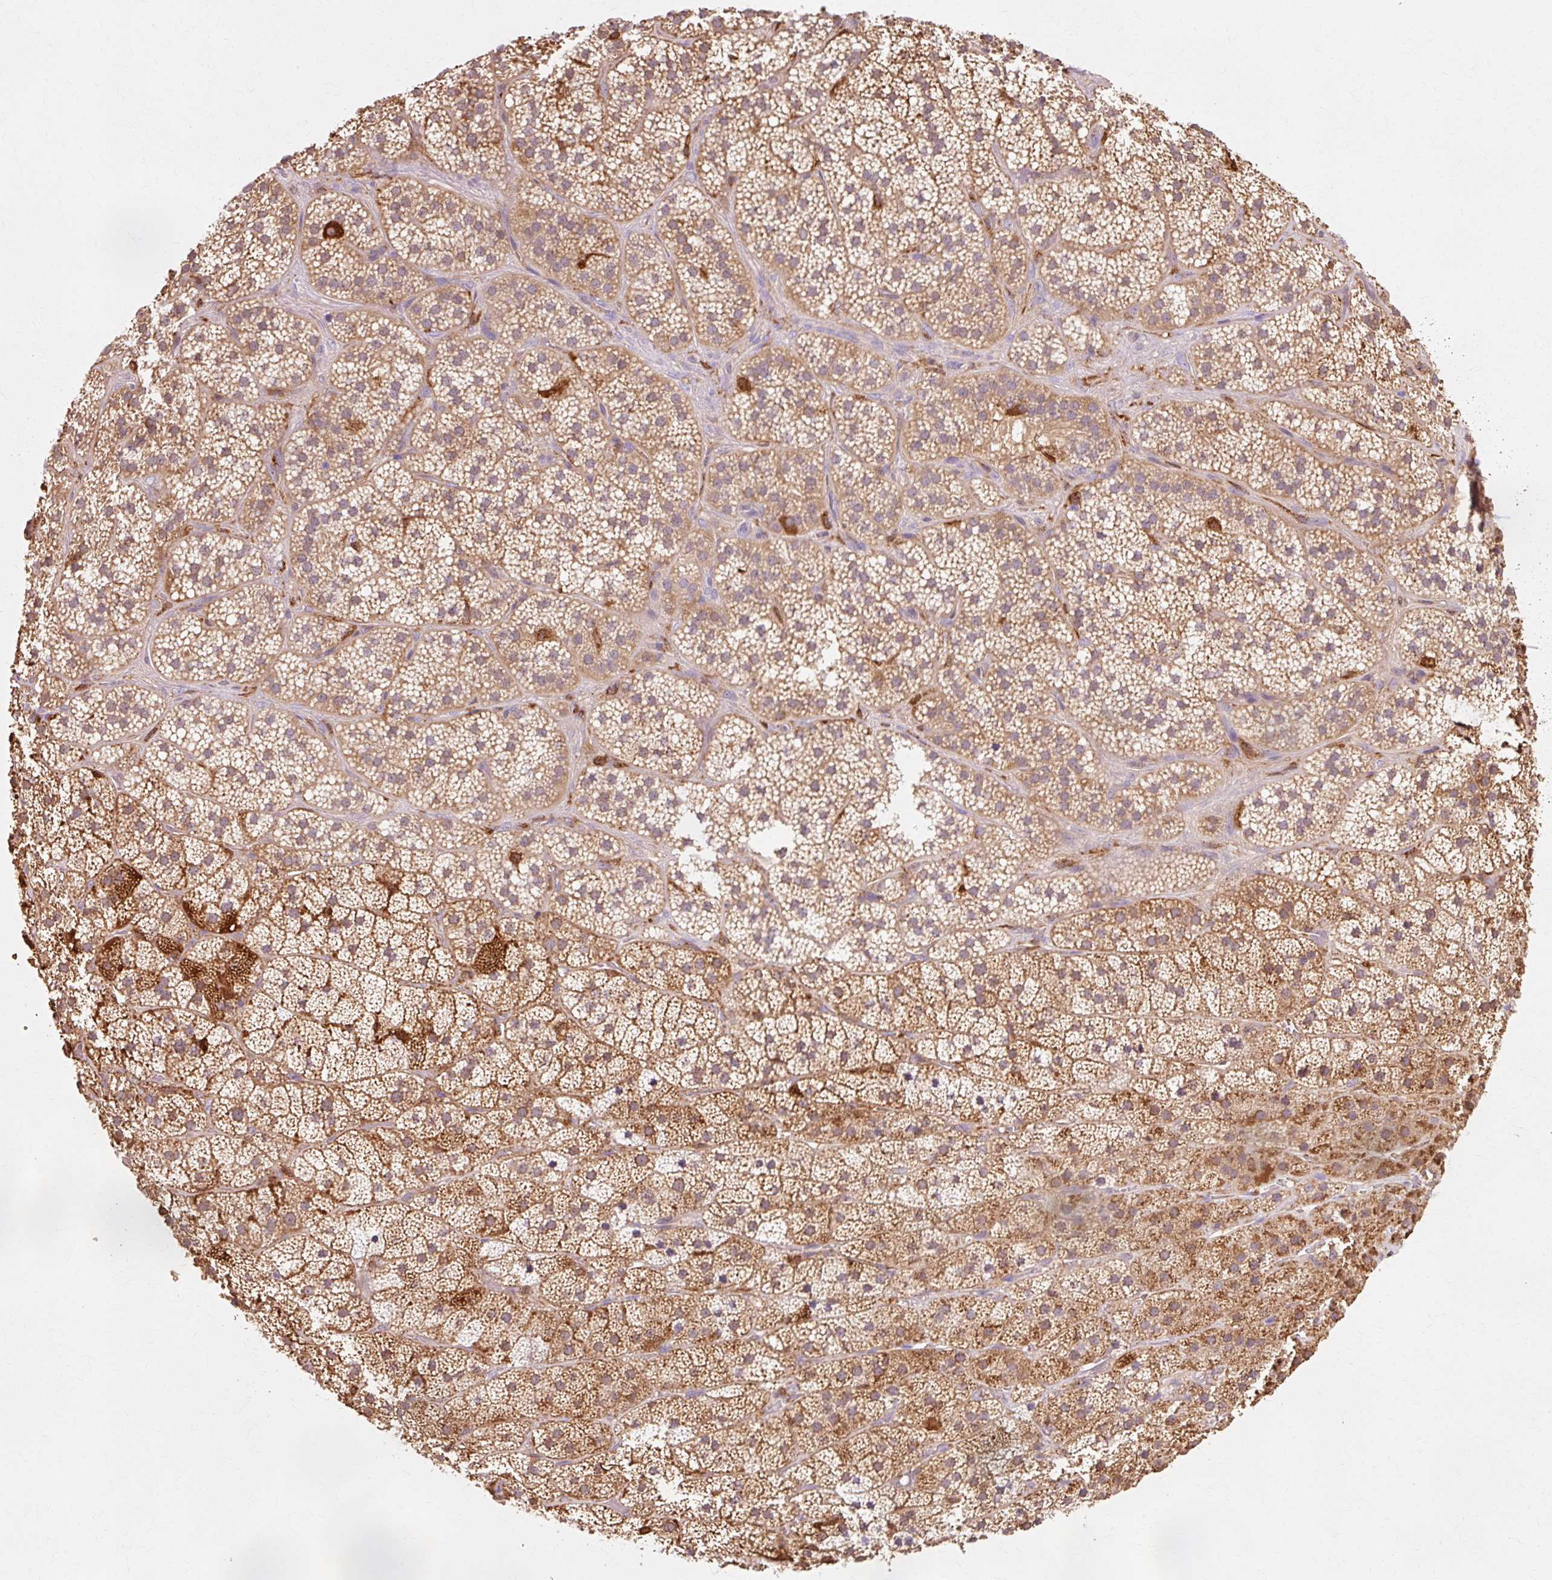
{"staining": {"intensity": "moderate", "quantity": ">75%", "location": "cytoplasmic/membranous"}, "tissue": "adrenal gland", "cell_type": "Glandular cells", "image_type": "normal", "snomed": [{"axis": "morphology", "description": "Normal tissue, NOS"}, {"axis": "topography", "description": "Adrenal gland"}], "caption": "Immunohistochemistry image of unremarkable adrenal gland: human adrenal gland stained using immunohistochemistry (IHC) shows medium levels of moderate protein expression localized specifically in the cytoplasmic/membranous of glandular cells, appearing as a cytoplasmic/membranous brown color.", "gene": "GPX1", "patient": {"sex": "male", "age": 57}}